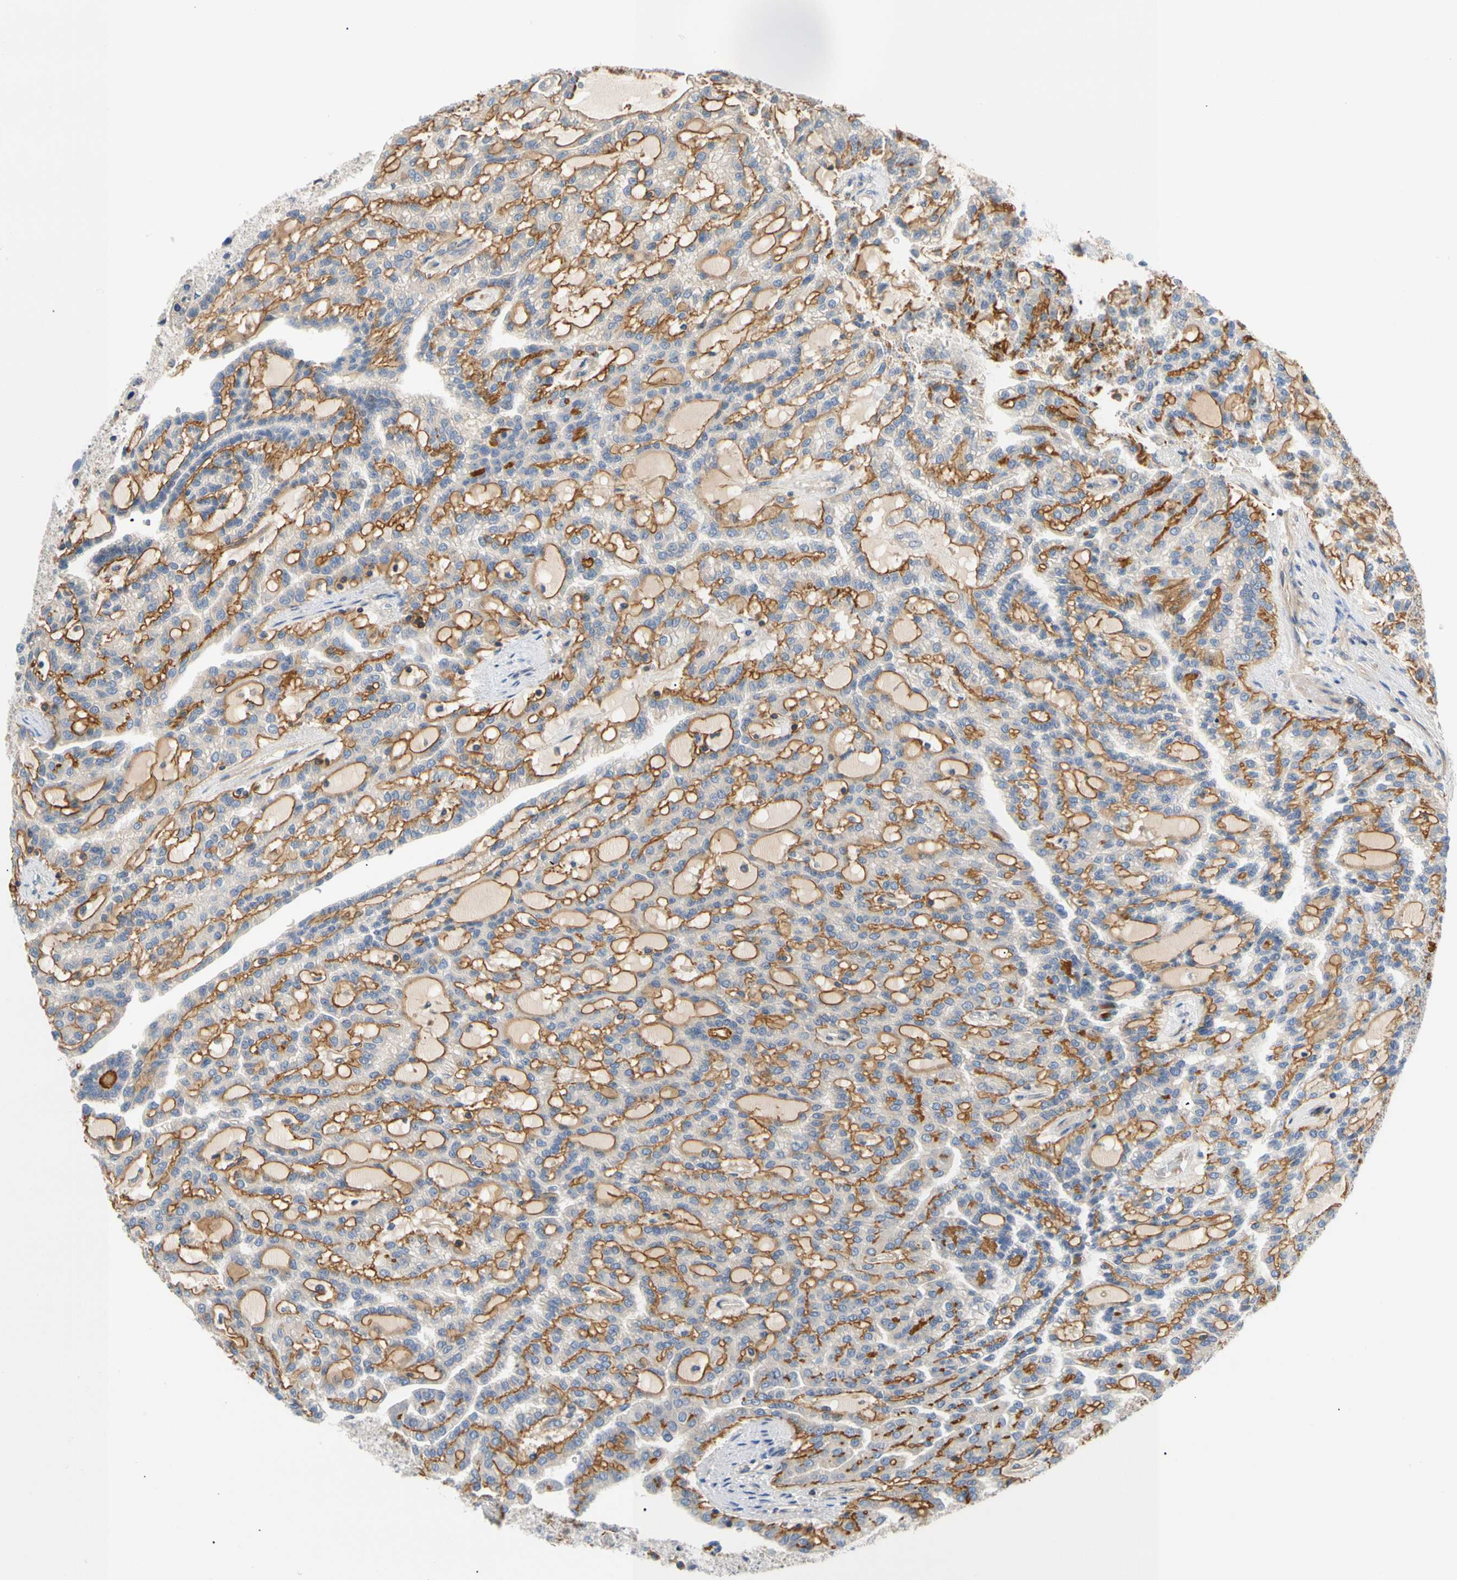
{"staining": {"intensity": "moderate", "quantity": ">75%", "location": "cytoplasmic/membranous"}, "tissue": "renal cancer", "cell_type": "Tumor cells", "image_type": "cancer", "snomed": [{"axis": "morphology", "description": "Adenocarcinoma, NOS"}, {"axis": "topography", "description": "Kidney"}], "caption": "Immunohistochemistry (IHC) photomicrograph of human renal cancer (adenocarcinoma) stained for a protein (brown), which exhibits medium levels of moderate cytoplasmic/membranous expression in approximately >75% of tumor cells.", "gene": "TNFRSF18", "patient": {"sex": "male", "age": 63}}